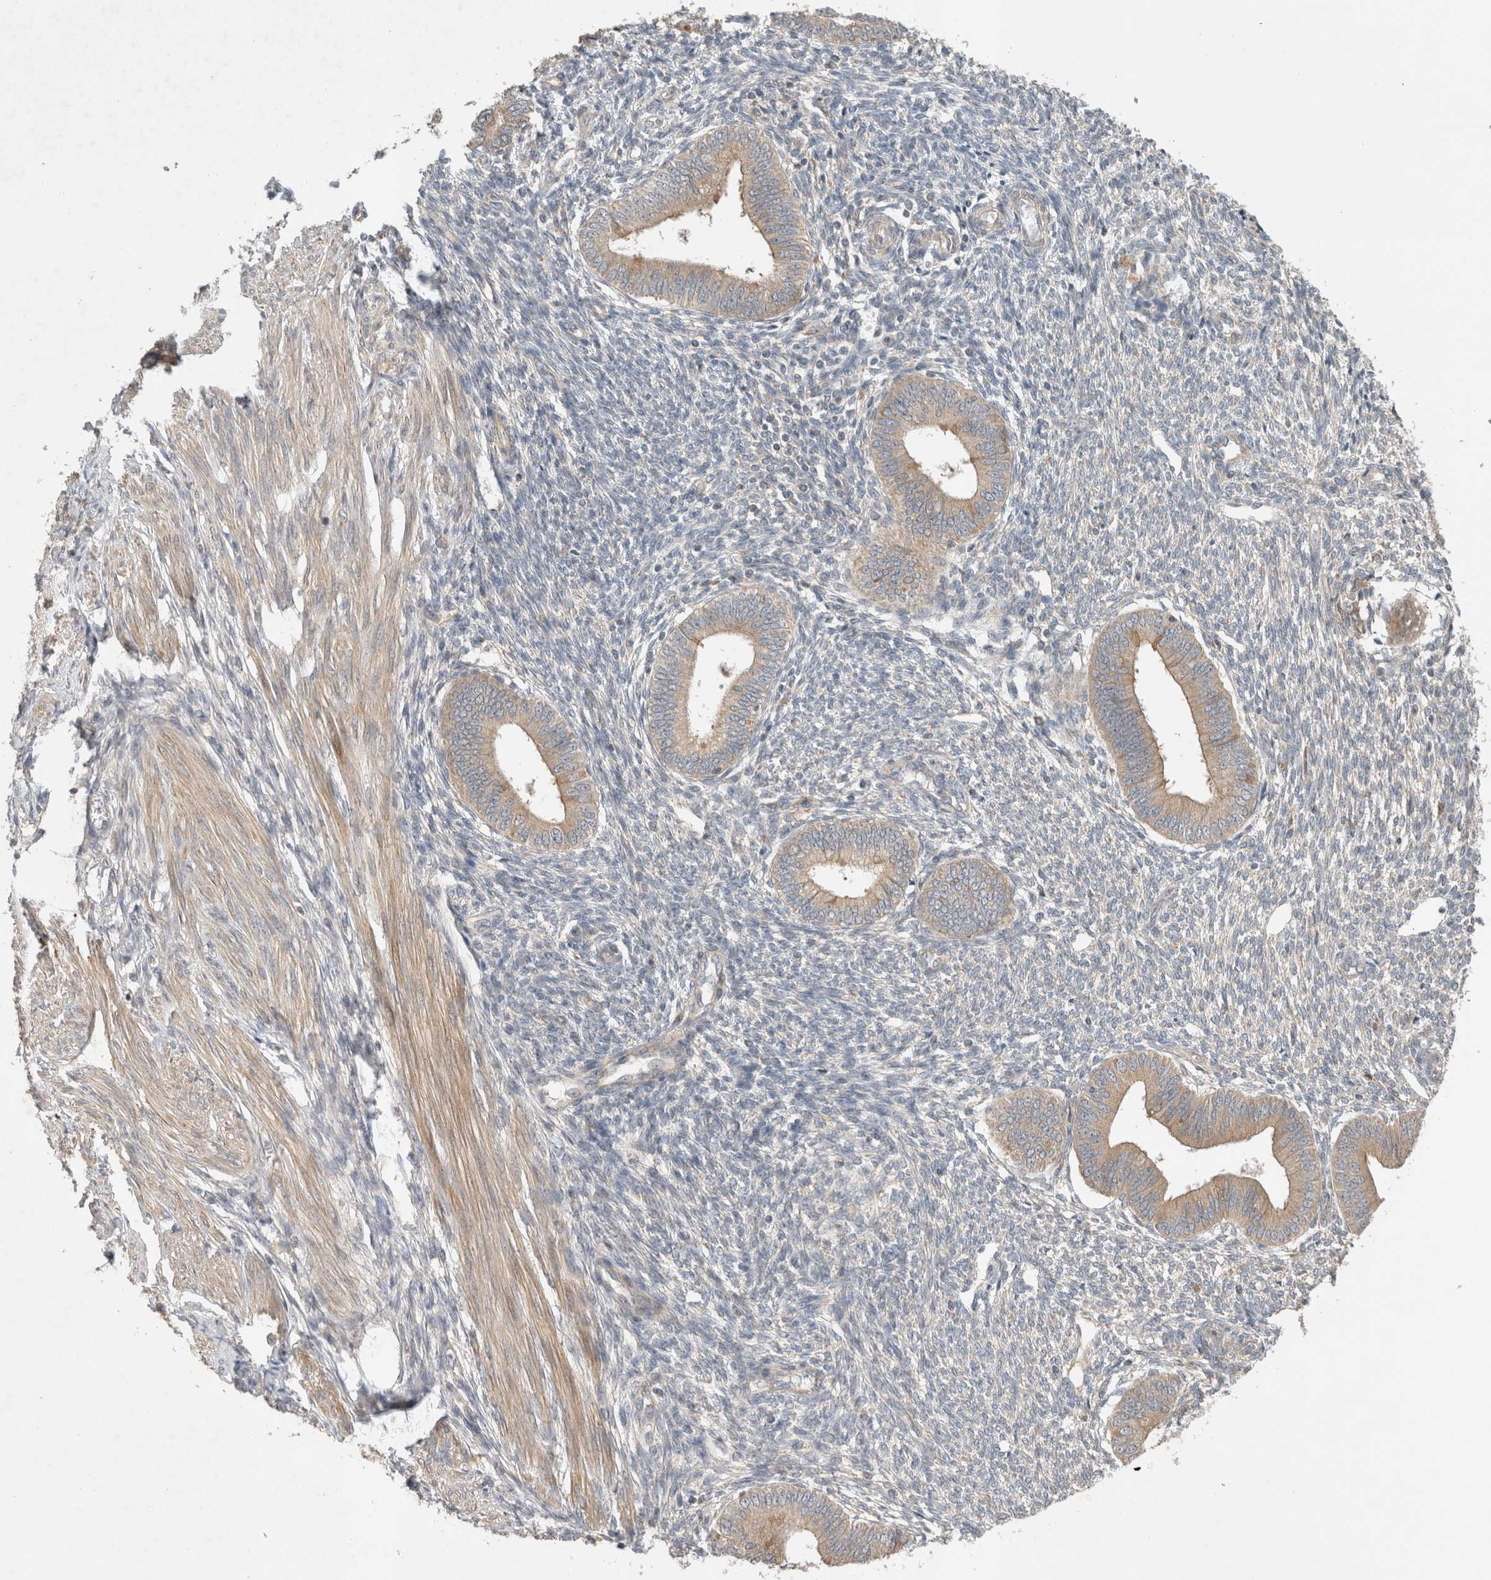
{"staining": {"intensity": "weak", "quantity": "25%-75%", "location": "cytoplasmic/membranous"}, "tissue": "endometrium", "cell_type": "Cells in endometrial stroma", "image_type": "normal", "snomed": [{"axis": "morphology", "description": "Normal tissue, NOS"}, {"axis": "topography", "description": "Endometrium"}], "caption": "This micrograph shows immunohistochemistry (IHC) staining of normal human endometrium, with low weak cytoplasmic/membranous staining in about 25%-75% of cells in endometrial stroma.", "gene": "ARMC9", "patient": {"sex": "female", "age": 46}}